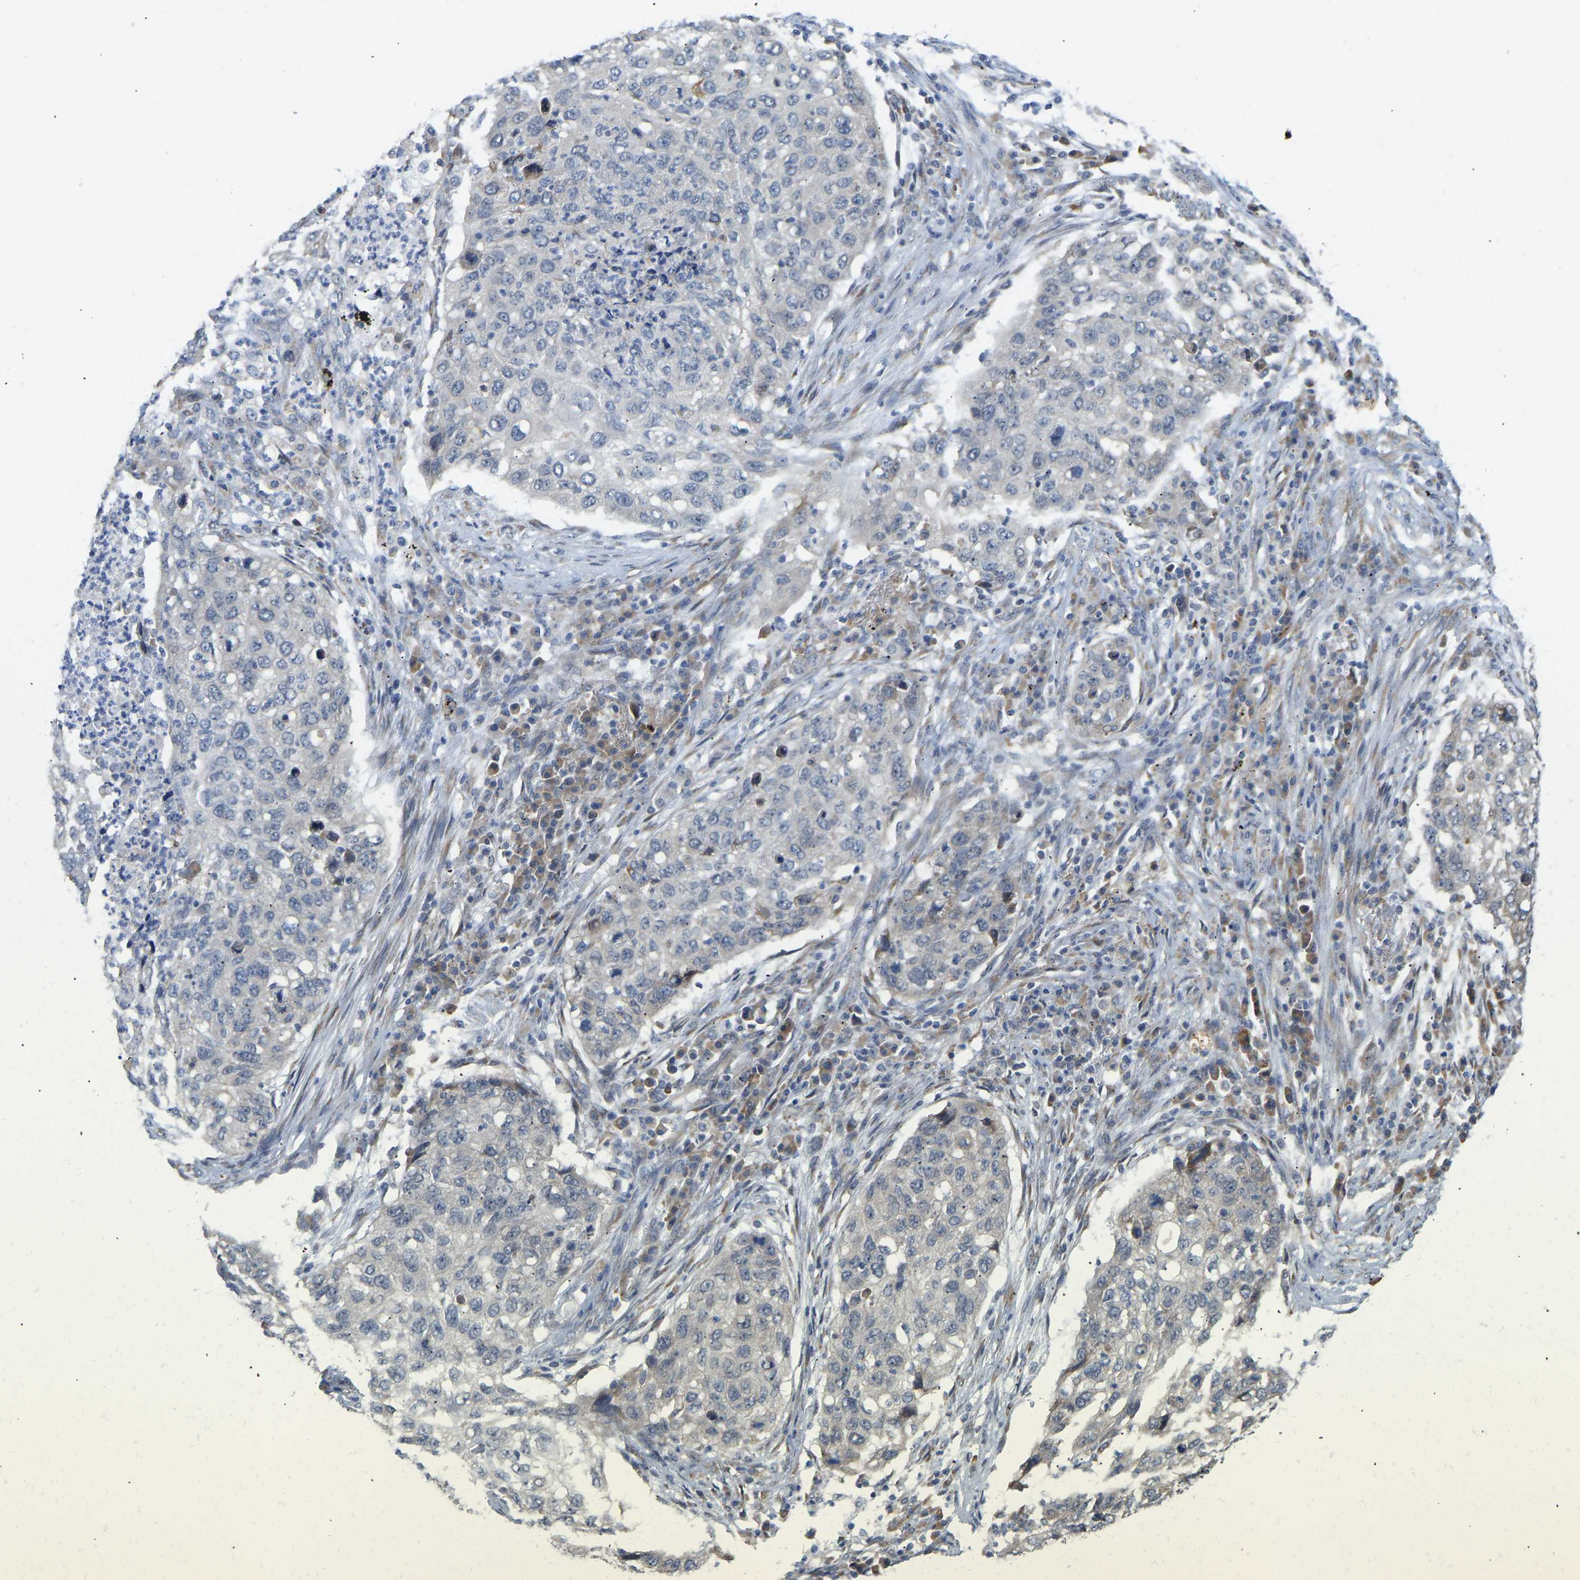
{"staining": {"intensity": "negative", "quantity": "none", "location": "none"}, "tissue": "lung cancer", "cell_type": "Tumor cells", "image_type": "cancer", "snomed": [{"axis": "morphology", "description": "Squamous cell carcinoma, NOS"}, {"axis": "topography", "description": "Lung"}], "caption": "Lung cancer (squamous cell carcinoma) was stained to show a protein in brown. There is no significant staining in tumor cells.", "gene": "BEND3", "patient": {"sex": "female", "age": 63}}